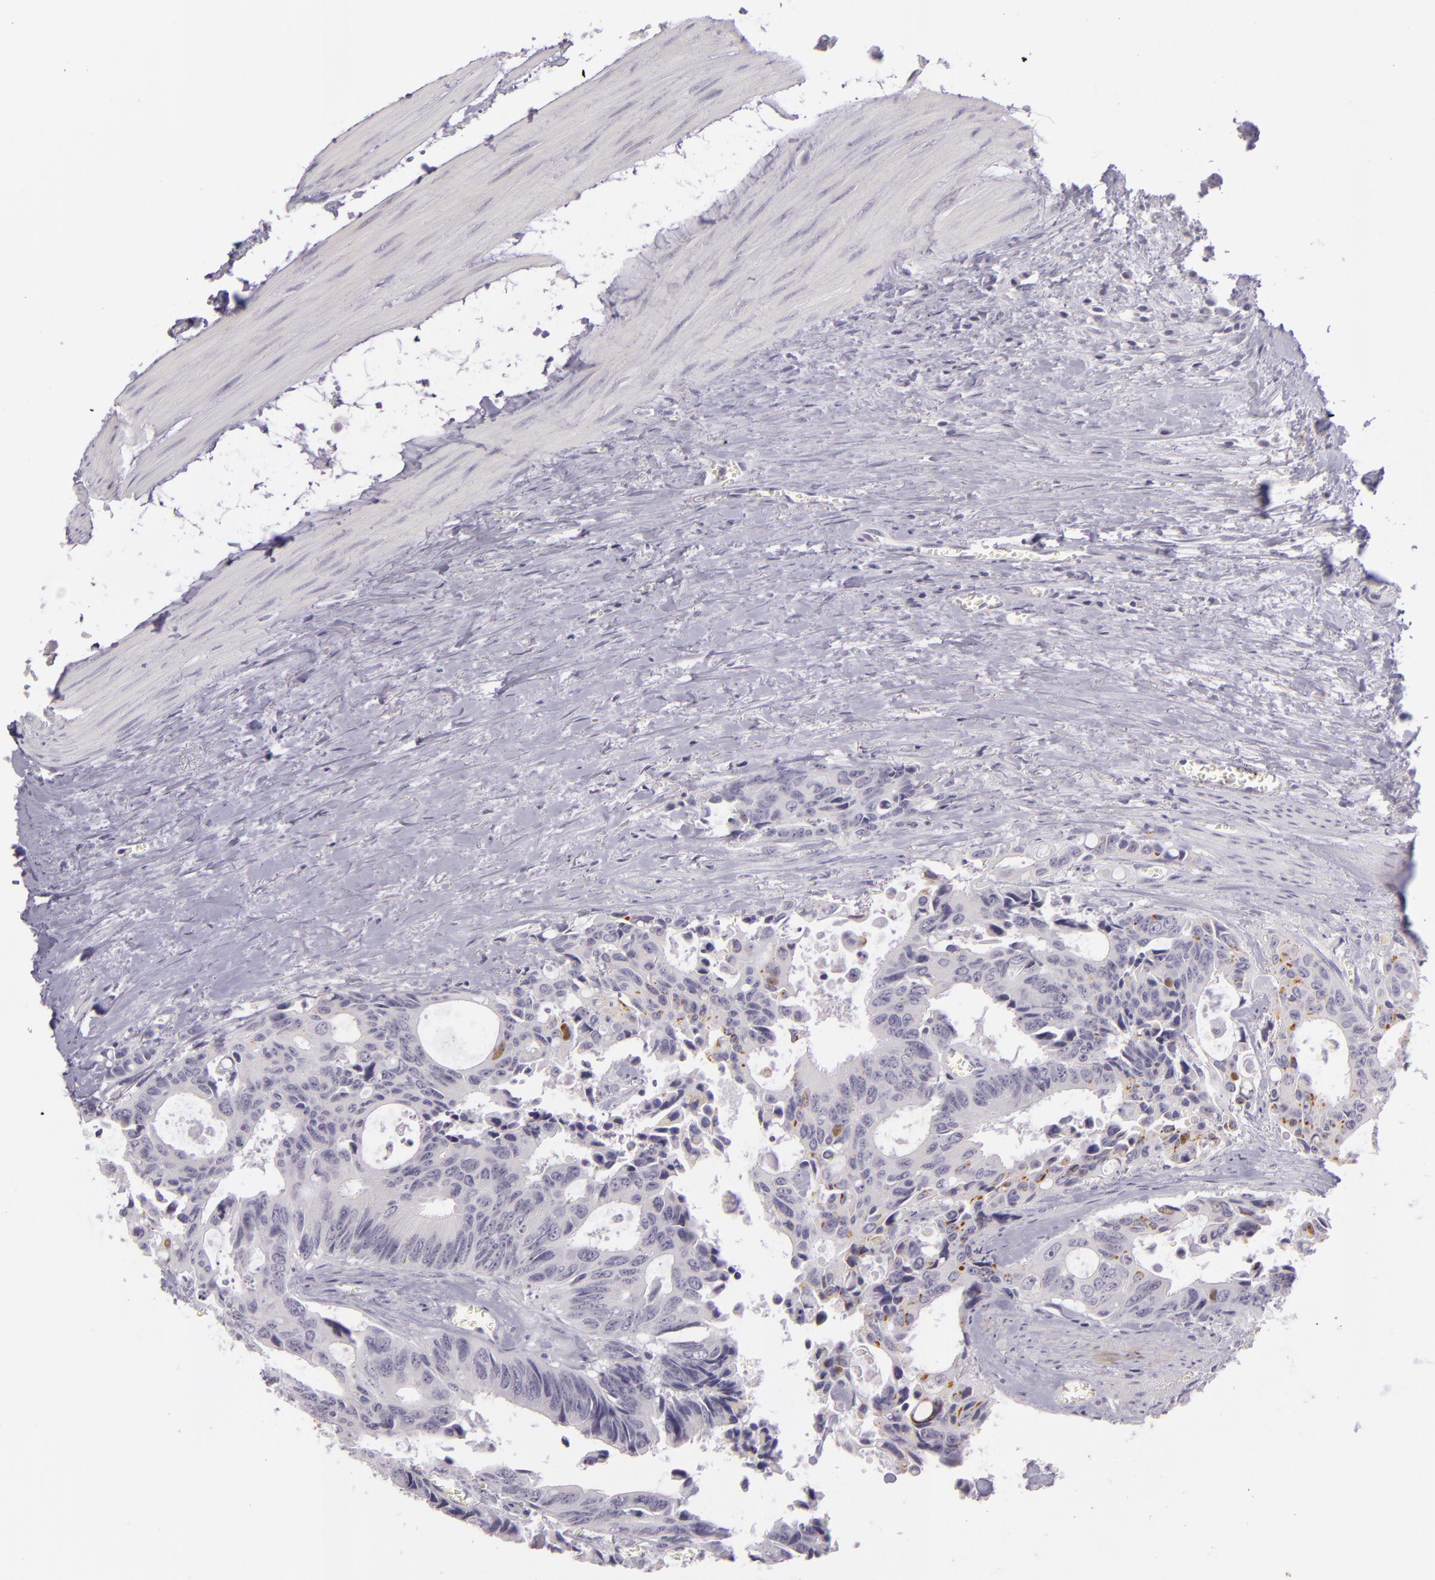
{"staining": {"intensity": "negative", "quantity": "none", "location": "none"}, "tissue": "colorectal cancer", "cell_type": "Tumor cells", "image_type": "cancer", "snomed": [{"axis": "morphology", "description": "Adenocarcinoma, NOS"}, {"axis": "topography", "description": "Rectum"}], "caption": "There is no significant staining in tumor cells of colorectal cancer (adenocarcinoma).", "gene": "CBS", "patient": {"sex": "male", "age": 76}}